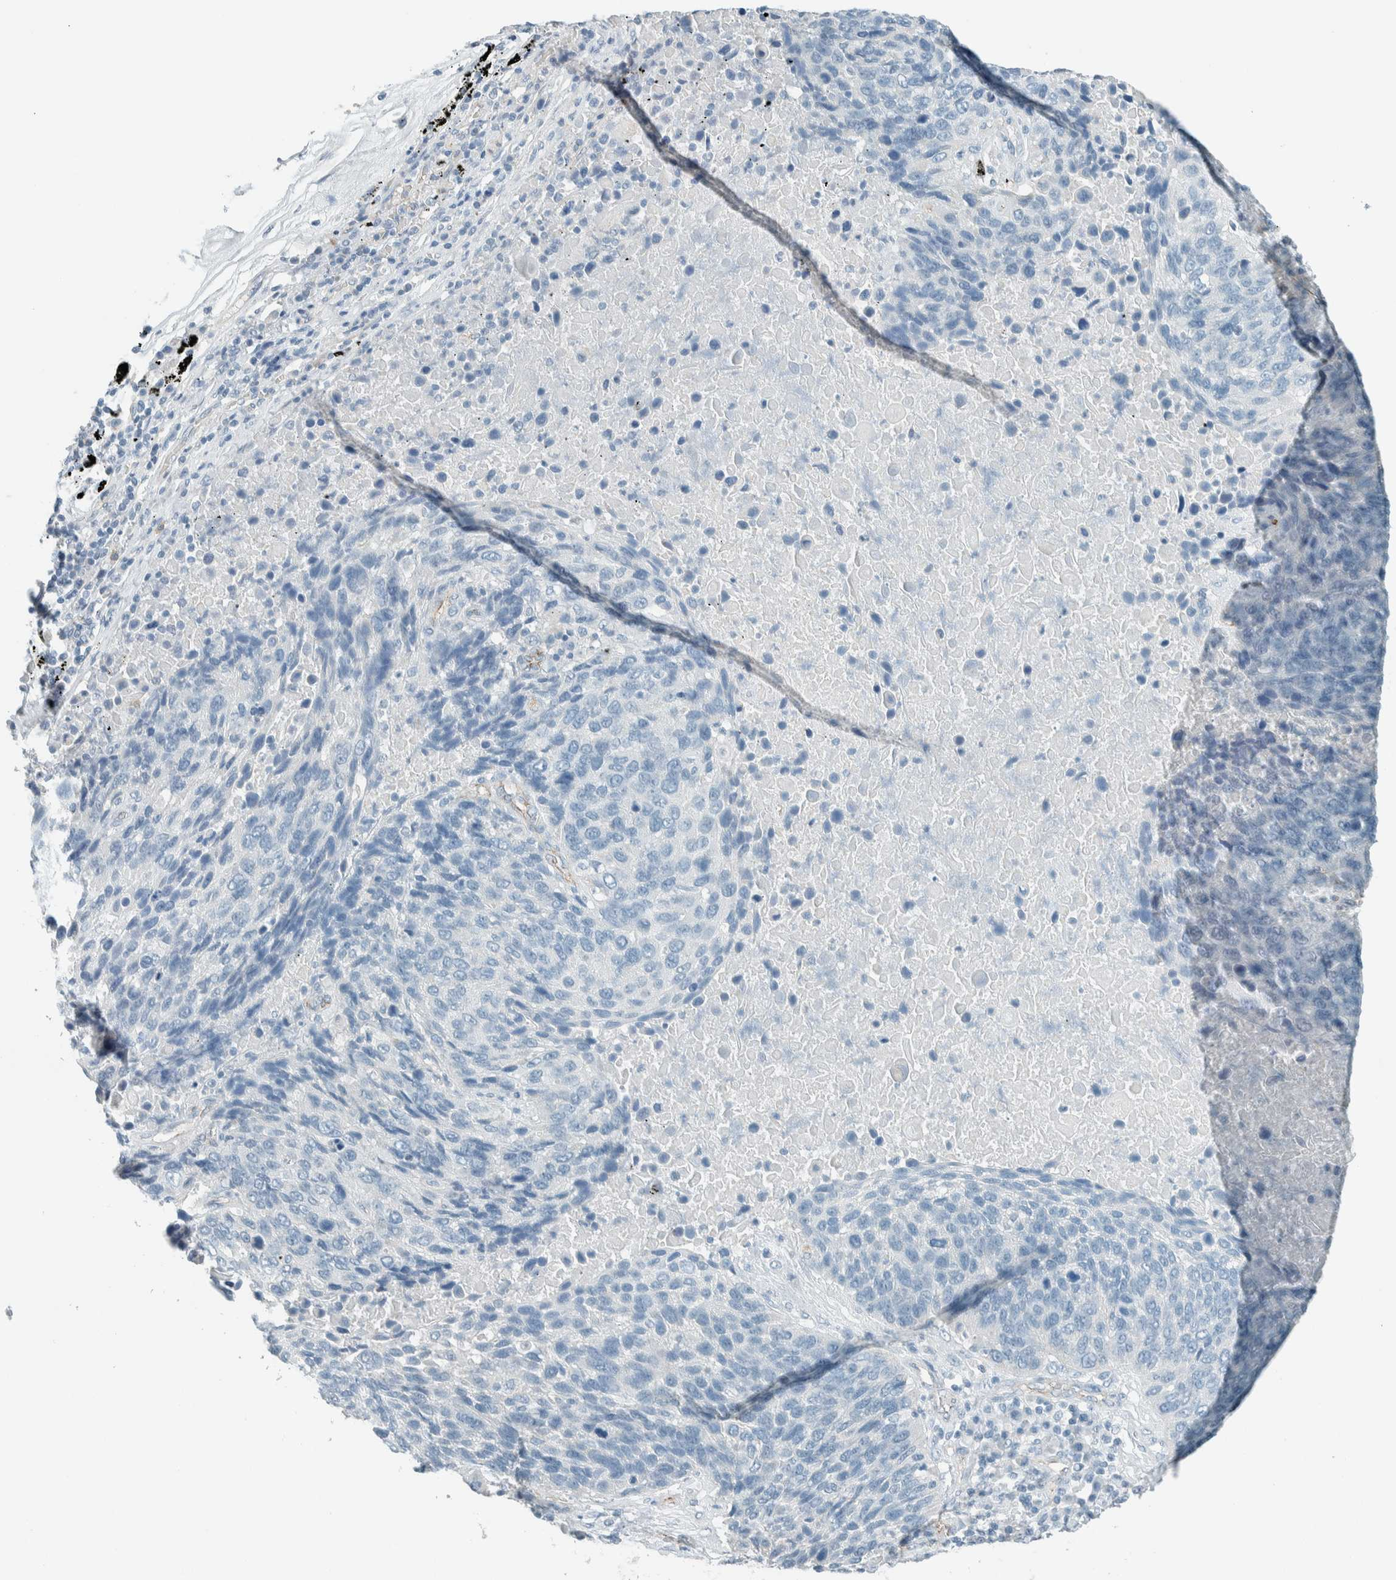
{"staining": {"intensity": "negative", "quantity": "none", "location": "none"}, "tissue": "lung cancer", "cell_type": "Tumor cells", "image_type": "cancer", "snomed": [{"axis": "morphology", "description": "Squamous cell carcinoma, NOS"}, {"axis": "topography", "description": "Lung"}], "caption": "Immunohistochemistry (IHC) histopathology image of neoplastic tissue: squamous cell carcinoma (lung) stained with DAB displays no significant protein expression in tumor cells. Brightfield microscopy of immunohistochemistry (IHC) stained with DAB (3,3'-diaminobenzidine) (brown) and hematoxylin (blue), captured at high magnification.", "gene": "SLFN12", "patient": {"sex": "male", "age": 66}}